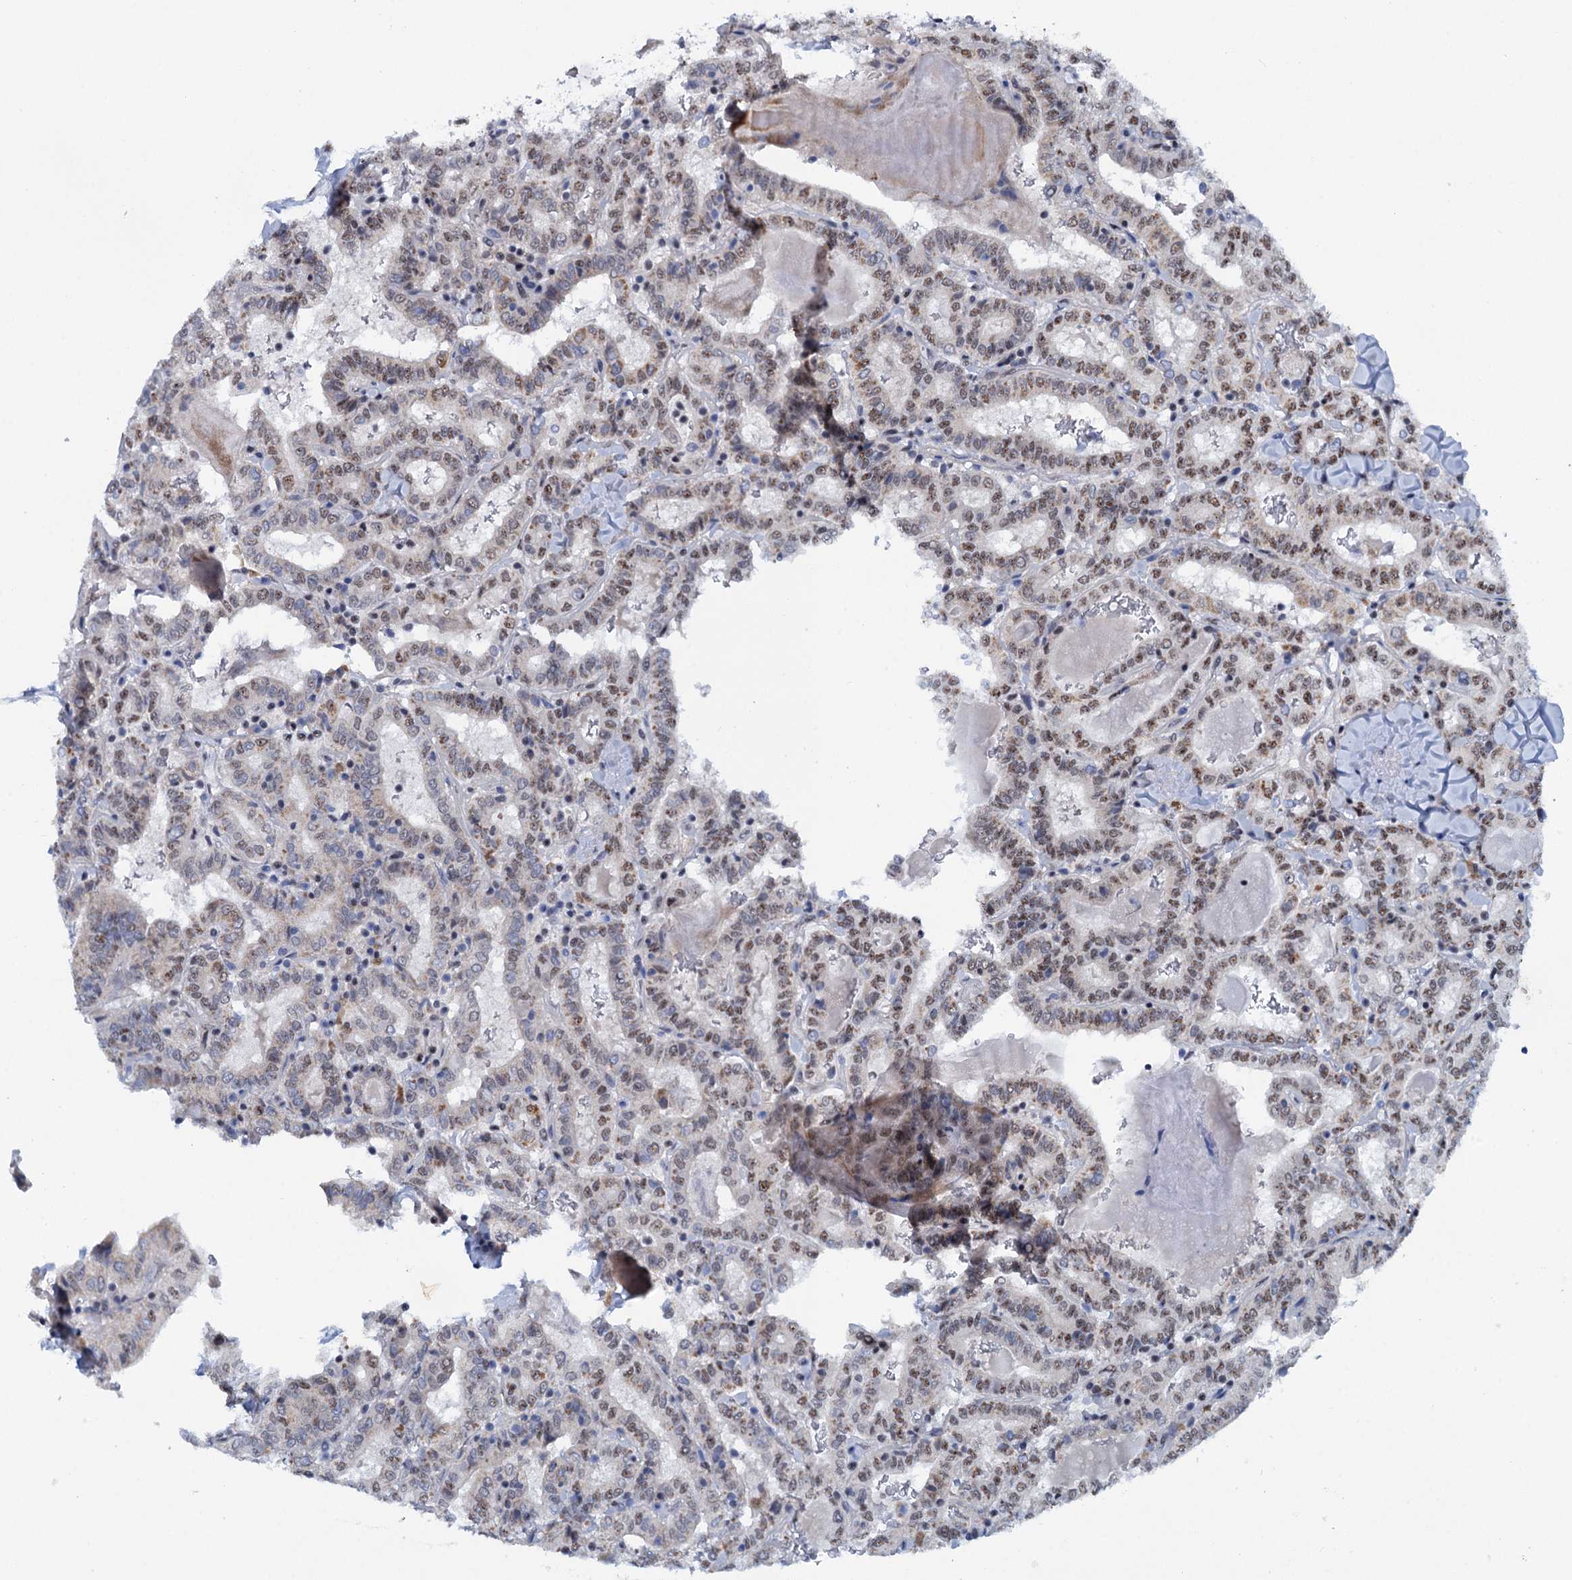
{"staining": {"intensity": "moderate", "quantity": "25%-75%", "location": "nuclear"}, "tissue": "thyroid cancer", "cell_type": "Tumor cells", "image_type": "cancer", "snomed": [{"axis": "morphology", "description": "Papillary adenocarcinoma, NOS"}, {"axis": "topography", "description": "Thyroid gland"}], "caption": "High-magnification brightfield microscopy of thyroid cancer stained with DAB (brown) and counterstained with hematoxylin (blue). tumor cells exhibit moderate nuclear positivity is present in about25%-75% of cells.", "gene": "SREK1", "patient": {"sex": "female", "age": 72}}